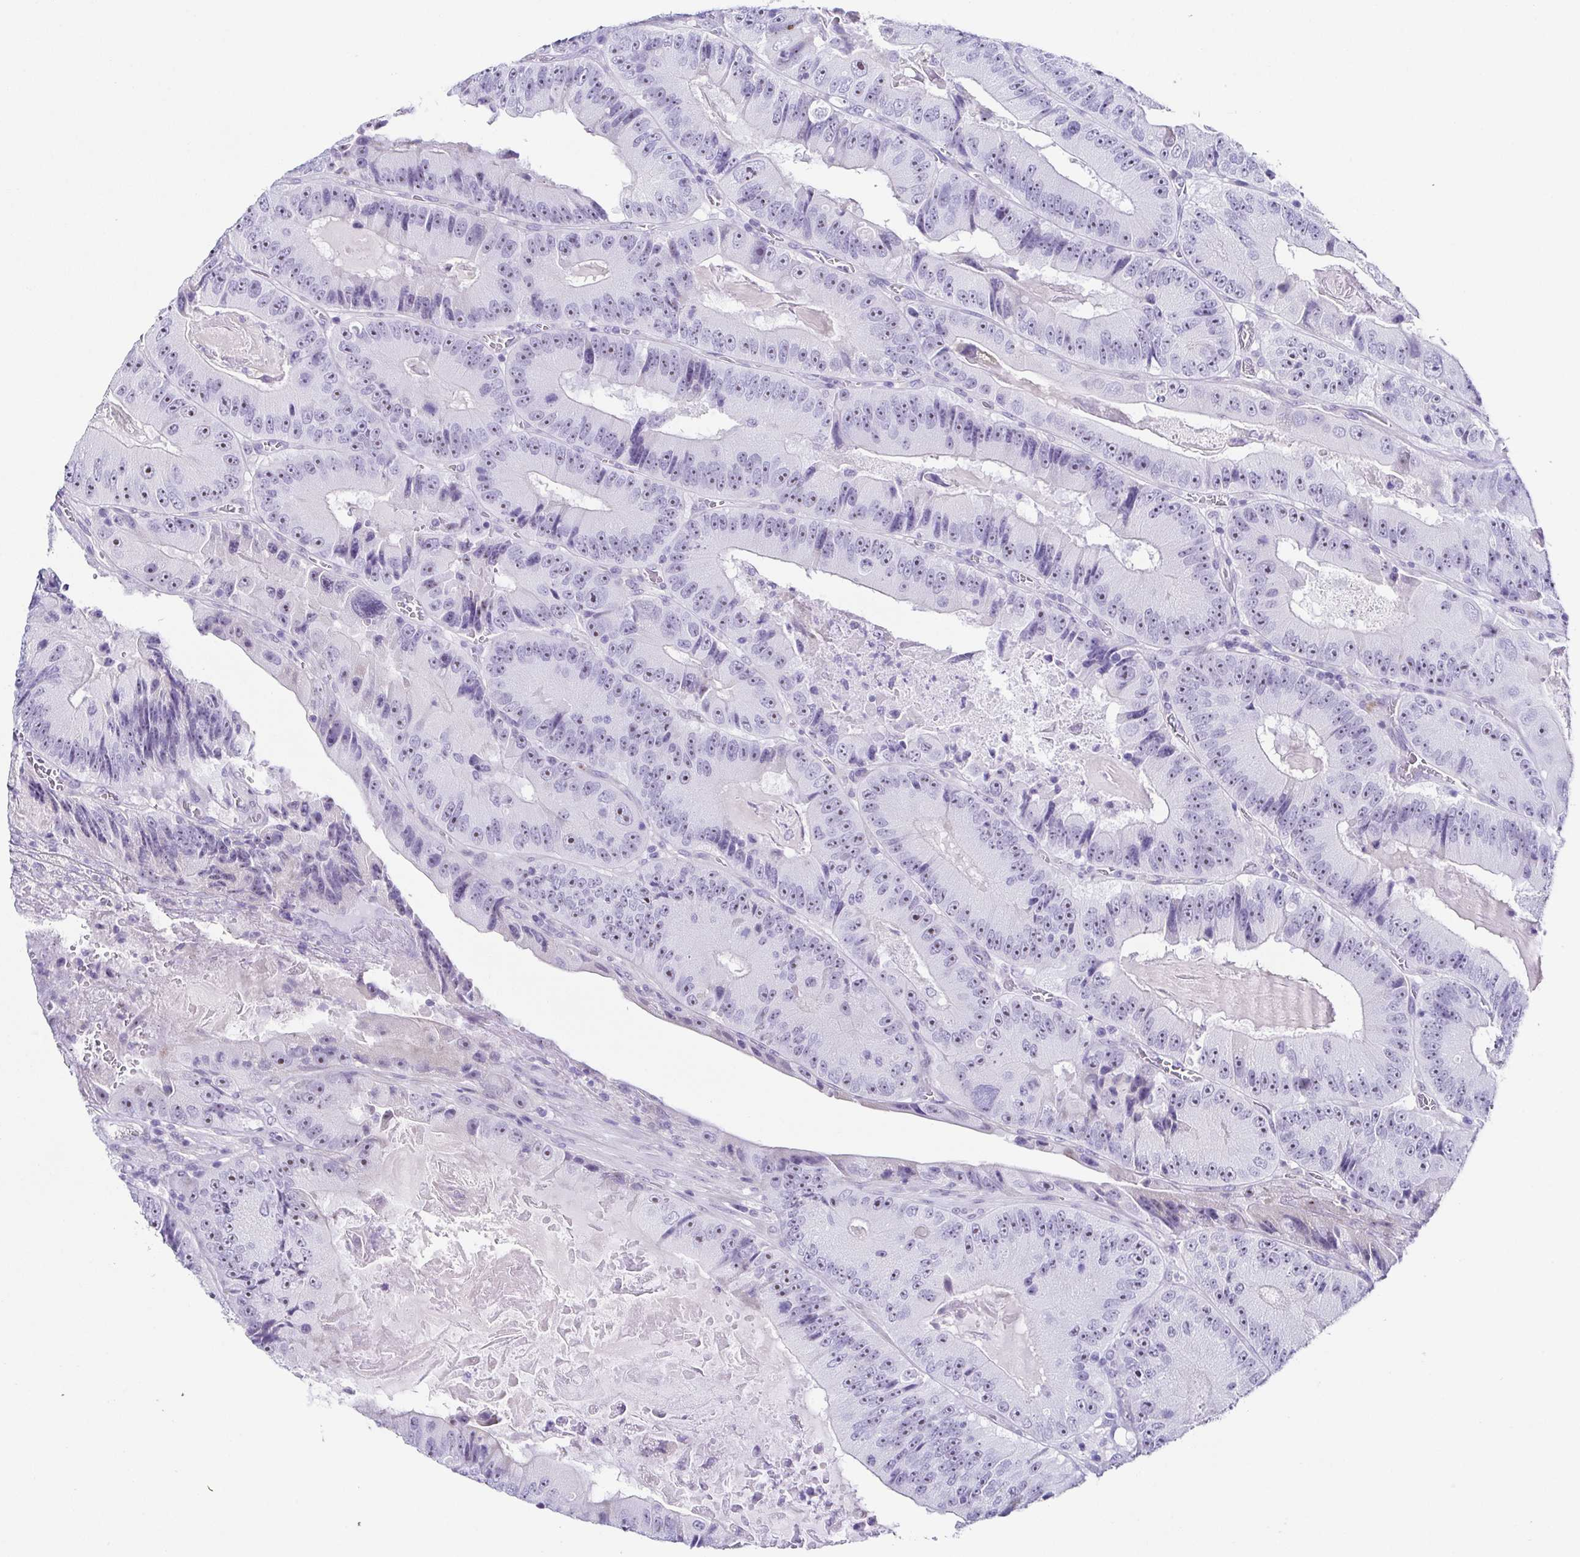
{"staining": {"intensity": "moderate", "quantity": "25%-75%", "location": "nuclear"}, "tissue": "colorectal cancer", "cell_type": "Tumor cells", "image_type": "cancer", "snomed": [{"axis": "morphology", "description": "Adenocarcinoma, NOS"}, {"axis": "topography", "description": "Colon"}], "caption": "Colorectal cancer was stained to show a protein in brown. There is medium levels of moderate nuclear expression in approximately 25%-75% of tumor cells. The staining is performed using DAB (3,3'-diaminobenzidine) brown chromogen to label protein expression. The nuclei are counter-stained blue using hematoxylin.", "gene": "TNNT2", "patient": {"sex": "female", "age": 86}}